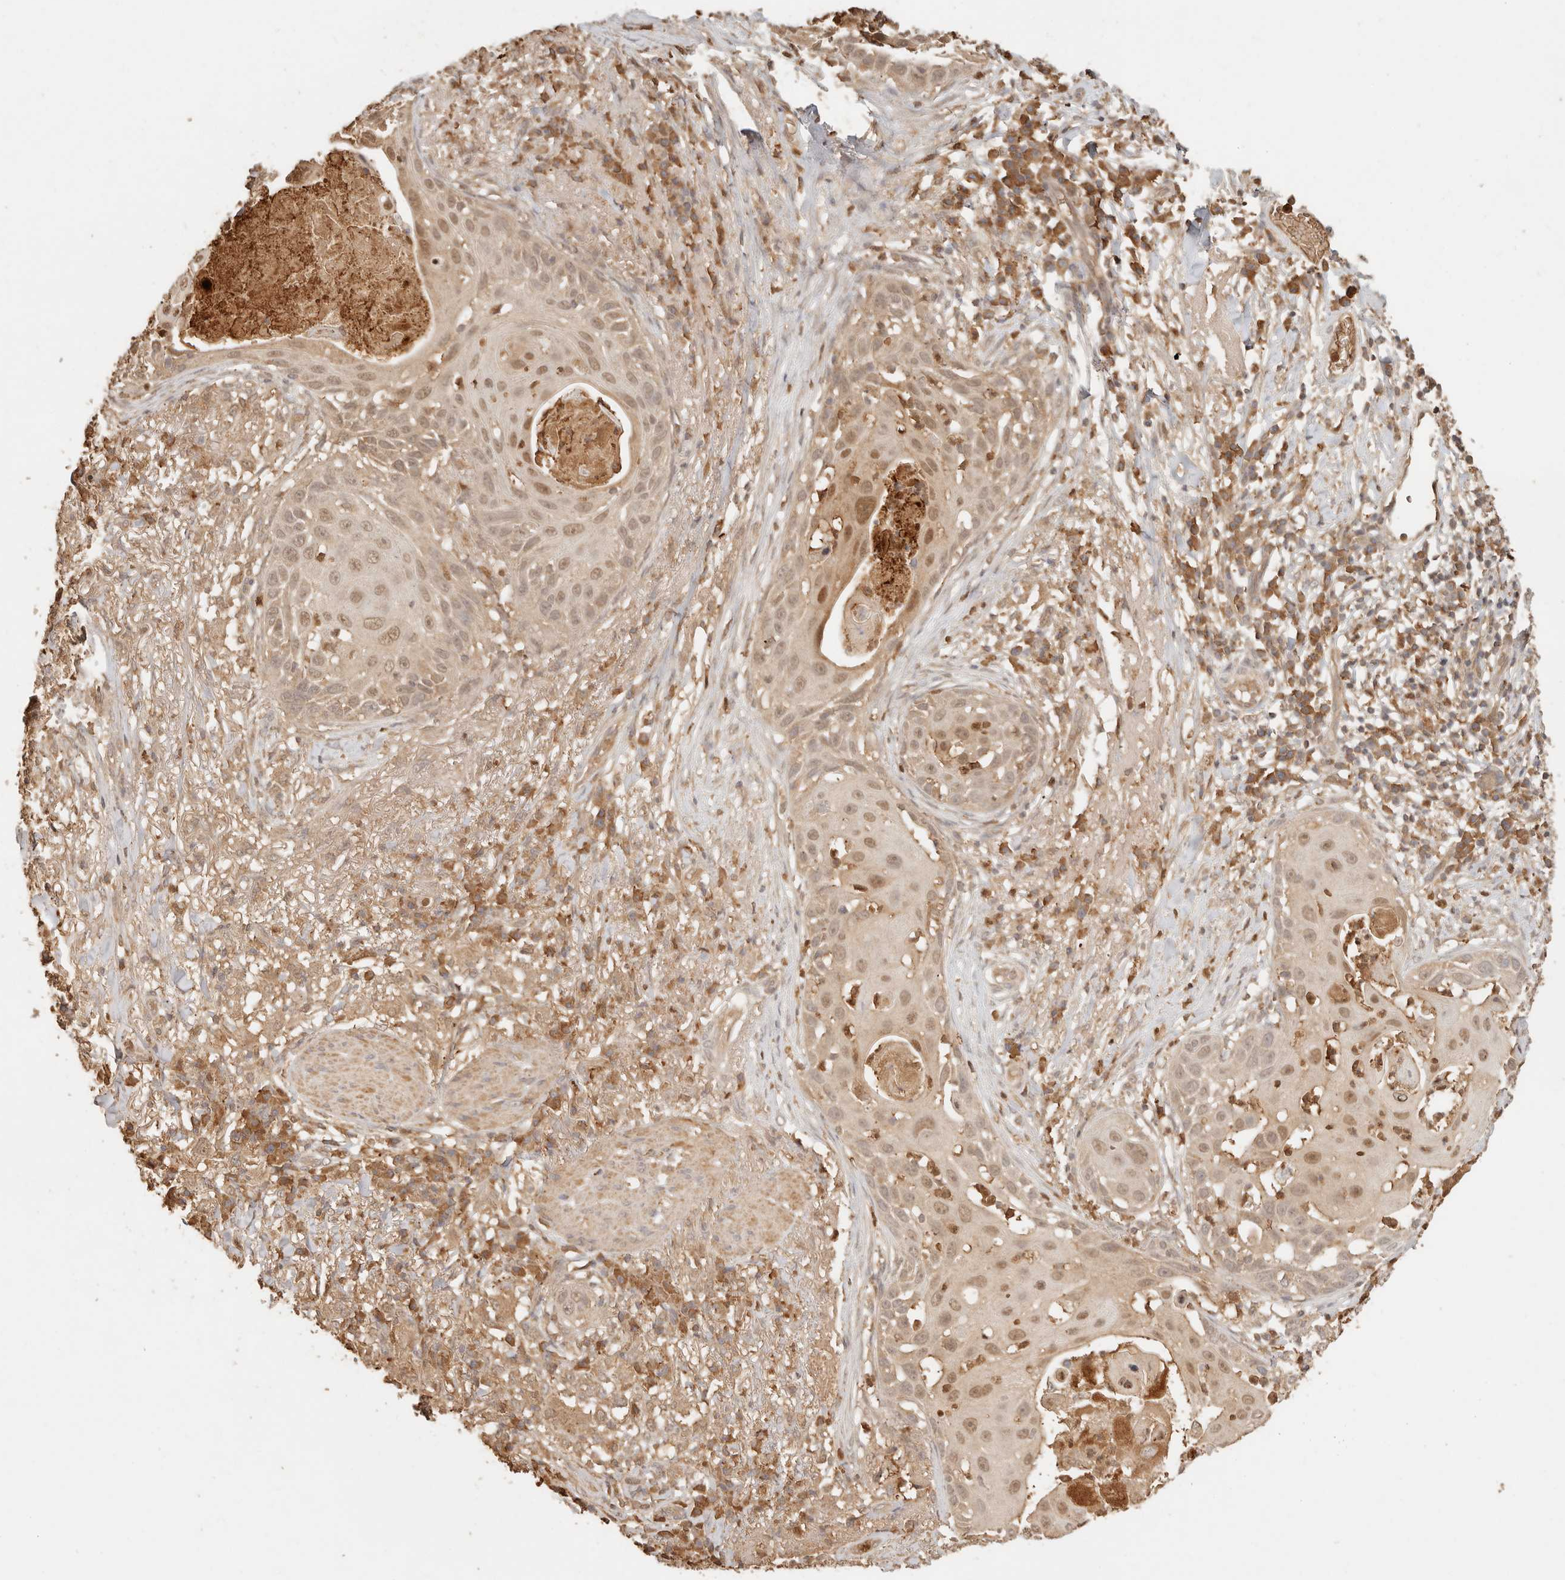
{"staining": {"intensity": "moderate", "quantity": "25%-75%", "location": "cytoplasmic/membranous,nuclear"}, "tissue": "skin cancer", "cell_type": "Tumor cells", "image_type": "cancer", "snomed": [{"axis": "morphology", "description": "Squamous cell carcinoma, NOS"}, {"axis": "topography", "description": "Skin"}], "caption": "A micrograph of squamous cell carcinoma (skin) stained for a protein displays moderate cytoplasmic/membranous and nuclear brown staining in tumor cells.", "gene": "INTS11", "patient": {"sex": "female", "age": 44}}